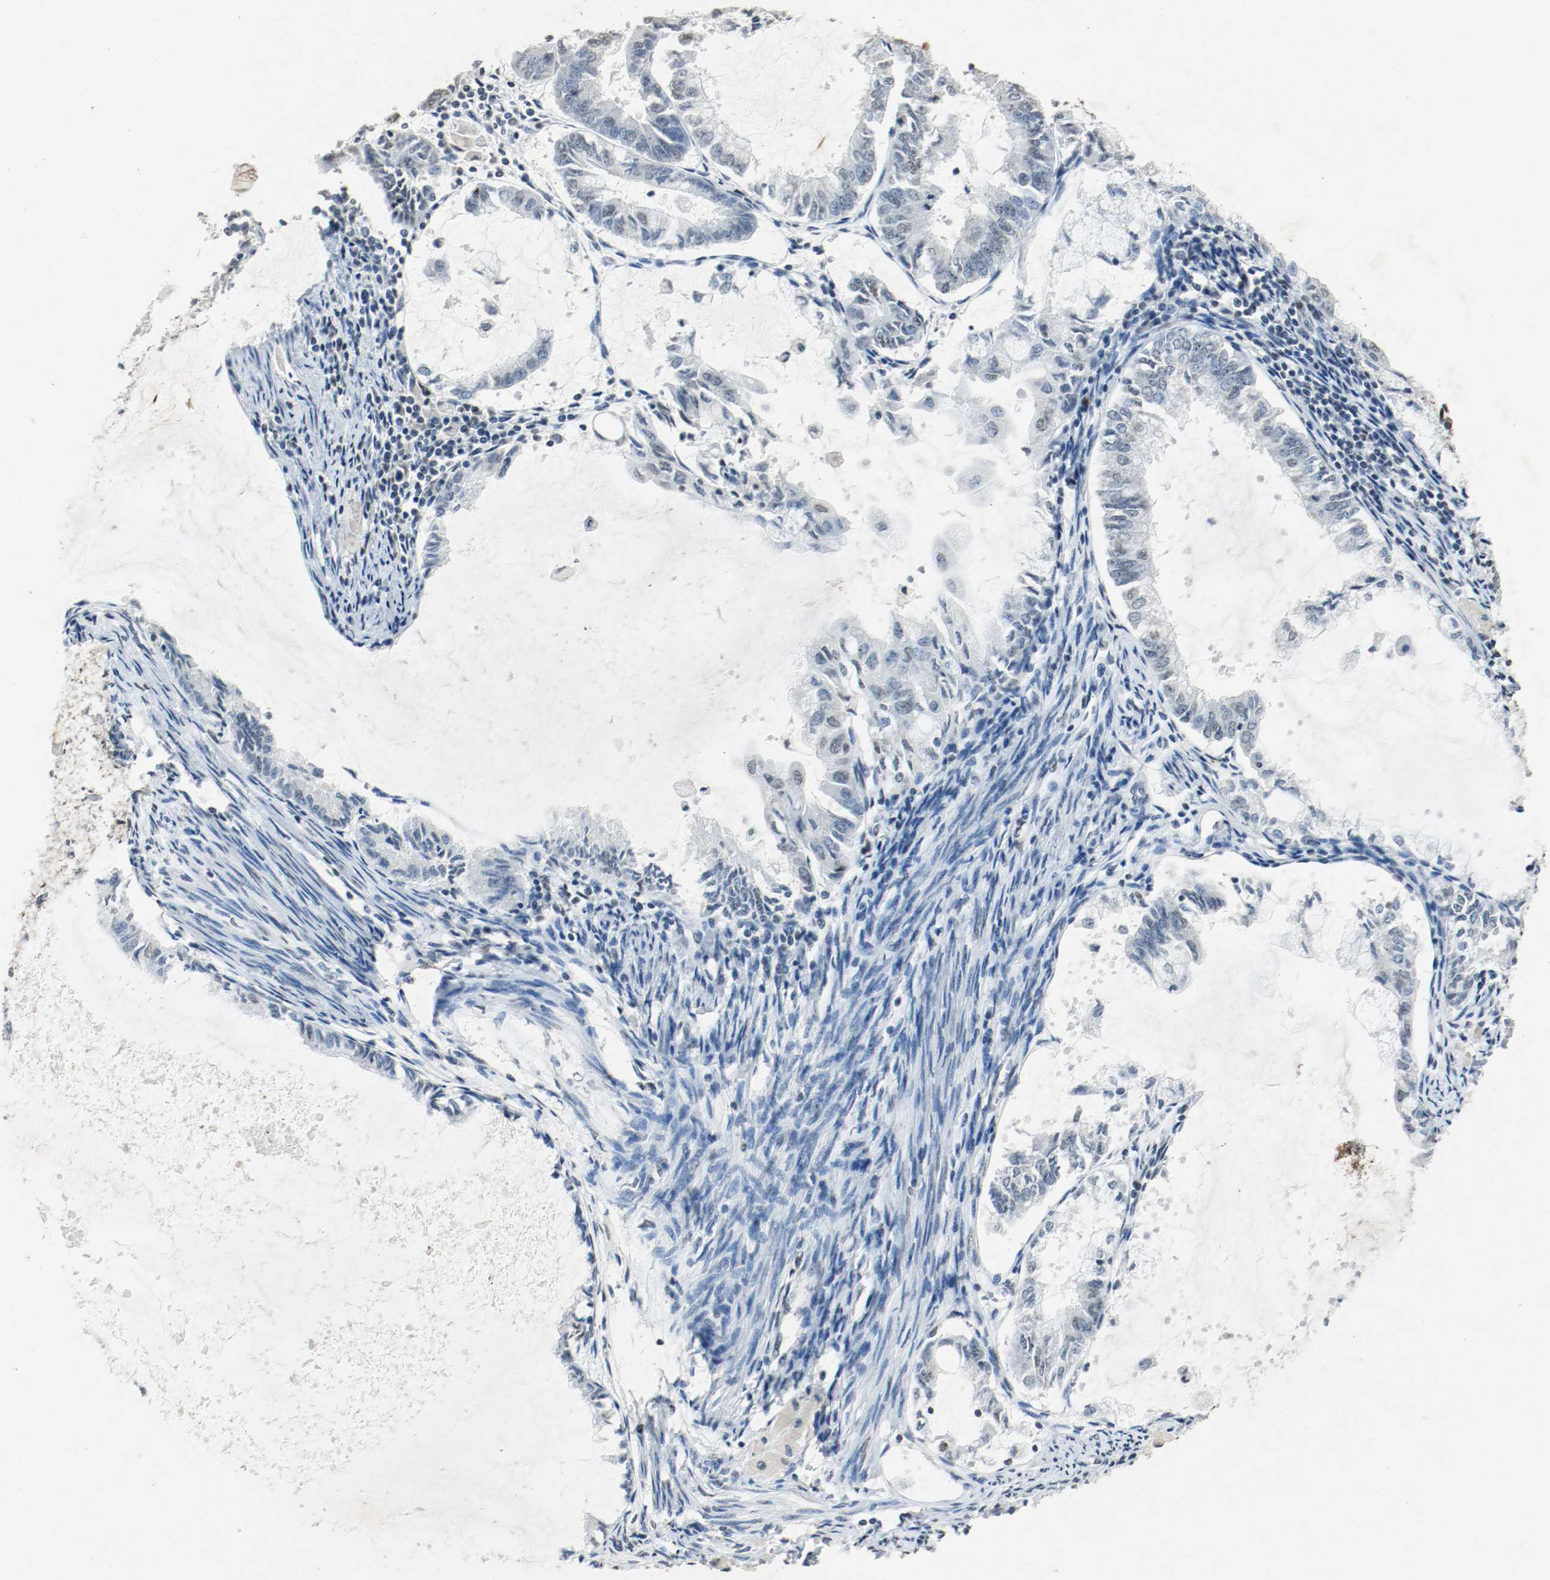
{"staining": {"intensity": "weak", "quantity": "25%-75%", "location": "nuclear"}, "tissue": "endometrial cancer", "cell_type": "Tumor cells", "image_type": "cancer", "snomed": [{"axis": "morphology", "description": "Adenocarcinoma, NOS"}, {"axis": "topography", "description": "Endometrium"}], "caption": "A micrograph of endometrial cancer stained for a protein shows weak nuclear brown staining in tumor cells.", "gene": "DNMT1", "patient": {"sex": "female", "age": 86}}